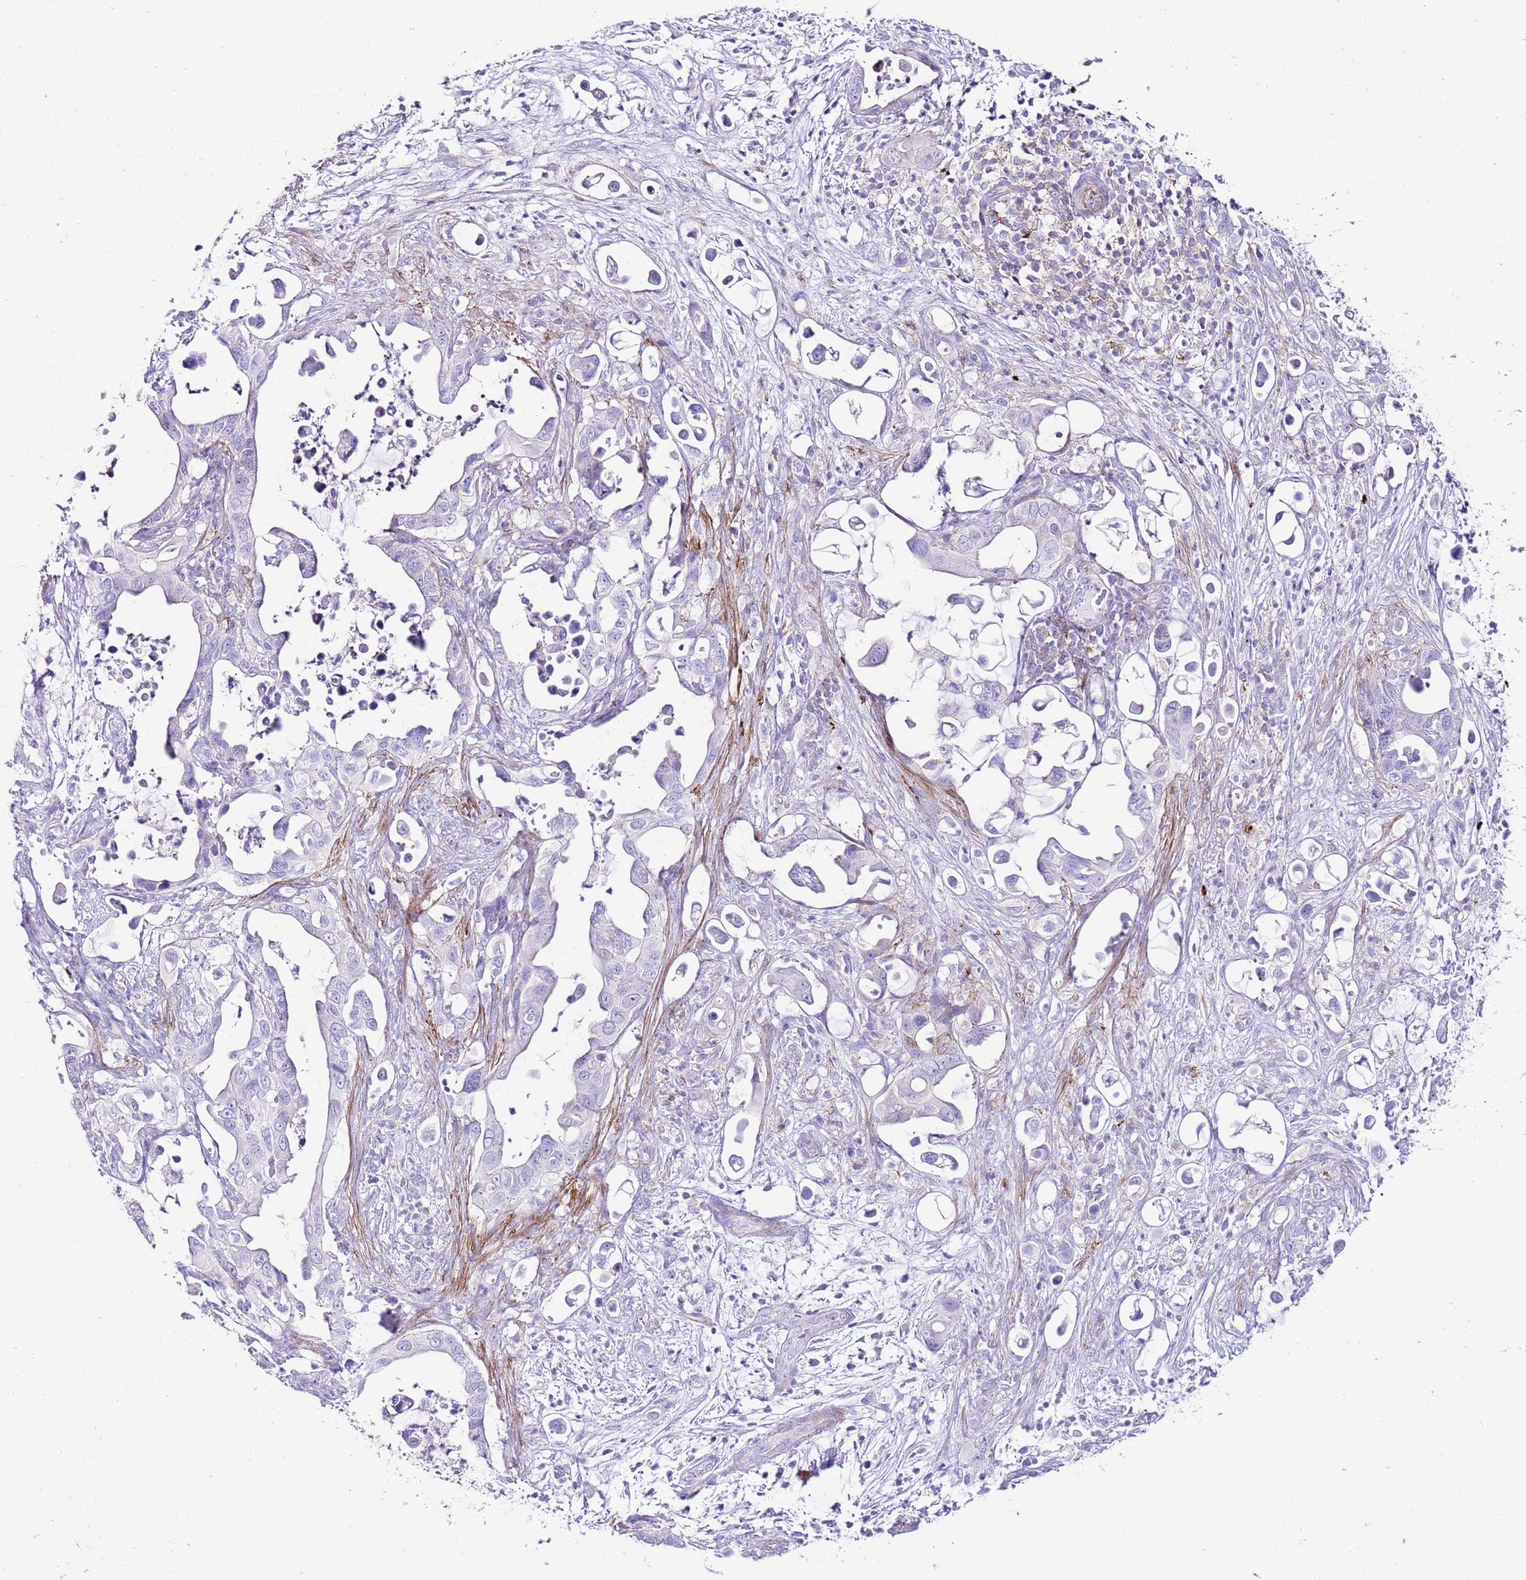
{"staining": {"intensity": "negative", "quantity": "none", "location": "none"}, "tissue": "pancreatic cancer", "cell_type": "Tumor cells", "image_type": "cancer", "snomed": [{"axis": "morphology", "description": "Adenocarcinoma, NOS"}, {"axis": "topography", "description": "Pancreas"}], "caption": "An image of human pancreatic cancer (adenocarcinoma) is negative for staining in tumor cells.", "gene": "ALDH3A1", "patient": {"sex": "male", "age": 61}}